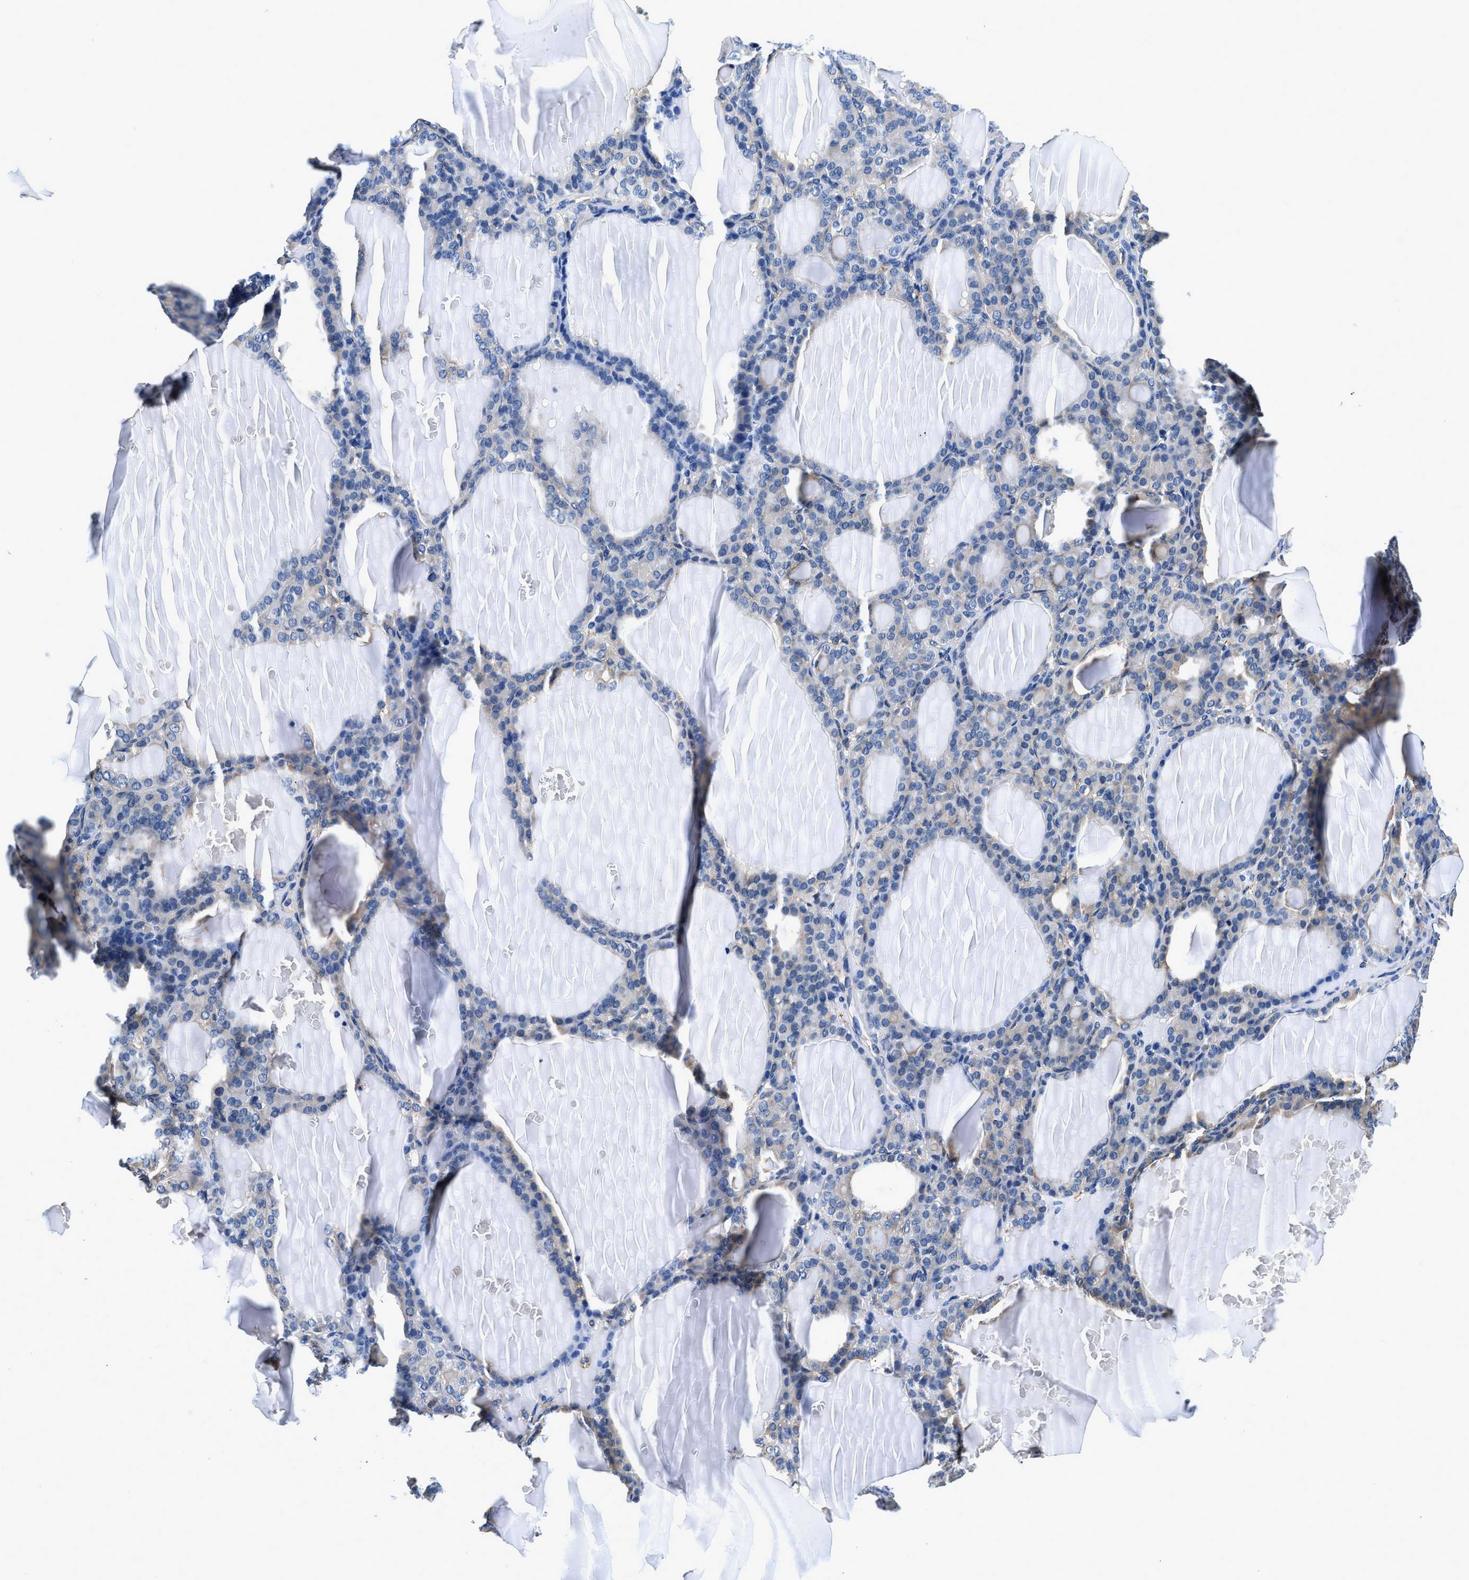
{"staining": {"intensity": "weak", "quantity": "25%-75%", "location": "cytoplasmic/membranous"}, "tissue": "thyroid gland", "cell_type": "Glandular cells", "image_type": "normal", "snomed": [{"axis": "morphology", "description": "Normal tissue, NOS"}, {"axis": "topography", "description": "Thyroid gland"}], "caption": "The photomicrograph demonstrates staining of unremarkable thyroid gland, revealing weak cytoplasmic/membranous protein positivity (brown color) within glandular cells.", "gene": "ZFAND3", "patient": {"sex": "female", "age": 28}}